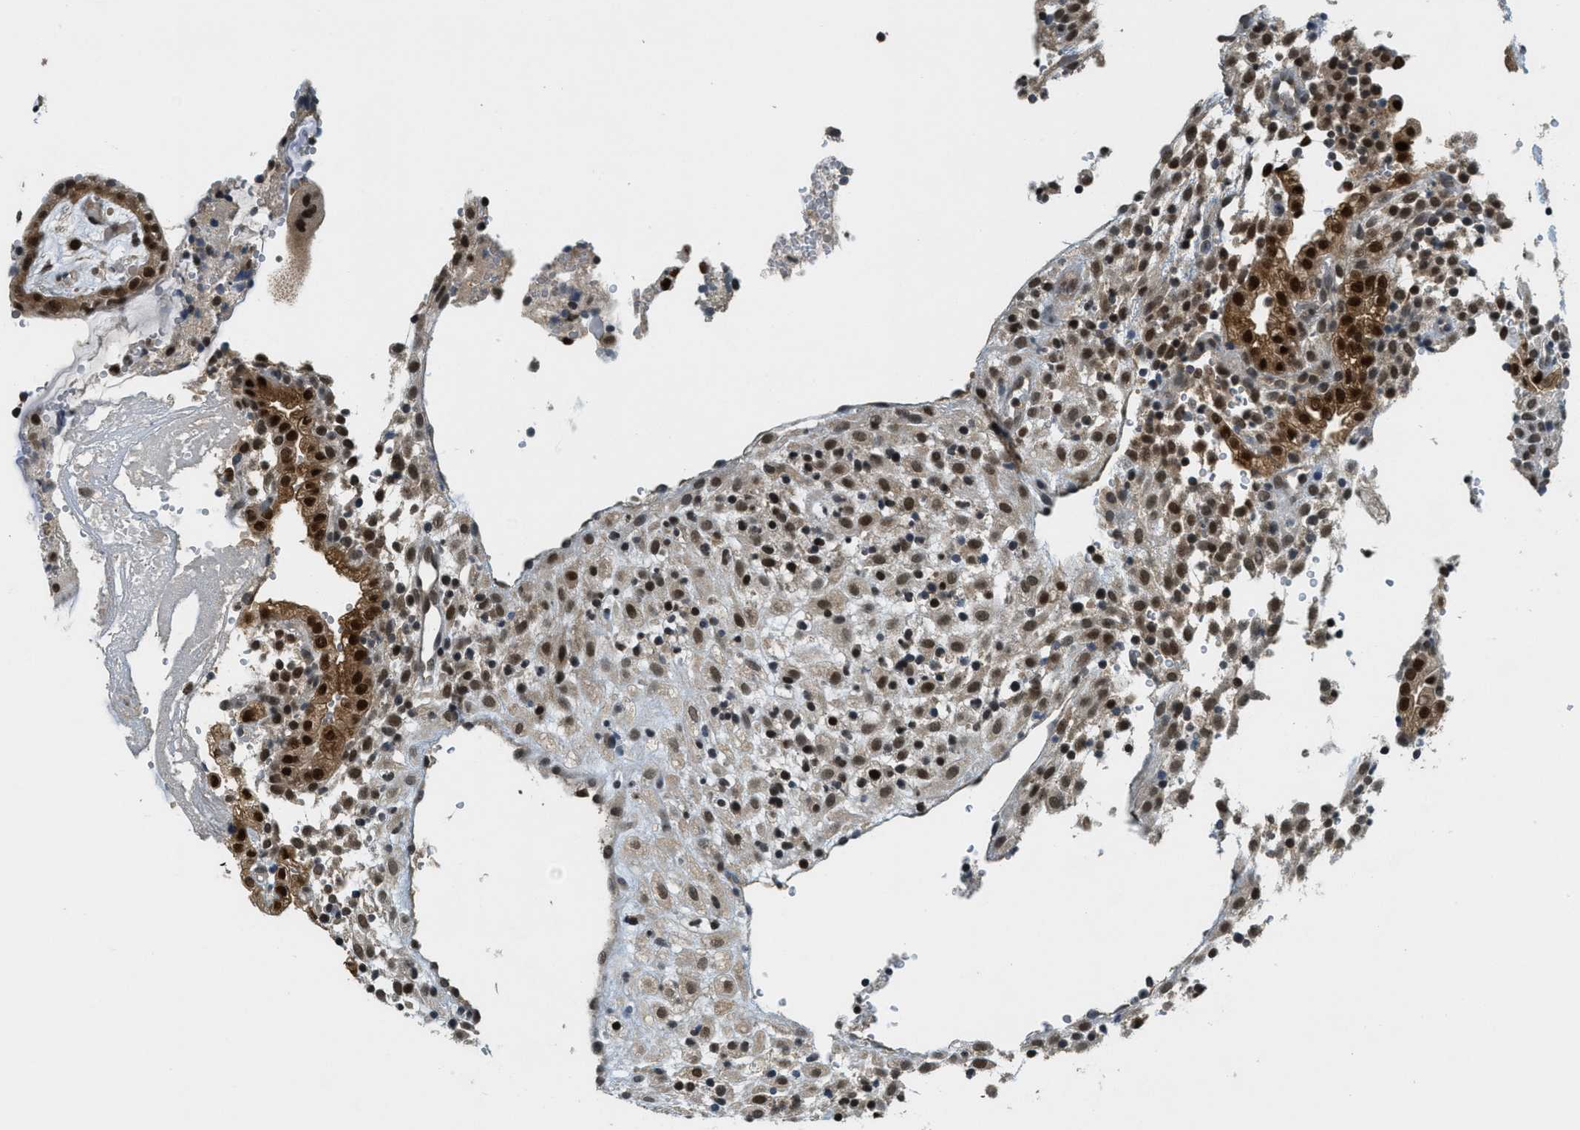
{"staining": {"intensity": "strong", "quantity": ">75%", "location": "nuclear"}, "tissue": "placenta", "cell_type": "Decidual cells", "image_type": "normal", "snomed": [{"axis": "morphology", "description": "Normal tissue, NOS"}, {"axis": "topography", "description": "Placenta"}], "caption": "This photomicrograph displays immunohistochemistry (IHC) staining of unremarkable human placenta, with high strong nuclear positivity in approximately >75% of decidual cells.", "gene": "DNAJB1", "patient": {"sex": "female", "age": 18}}